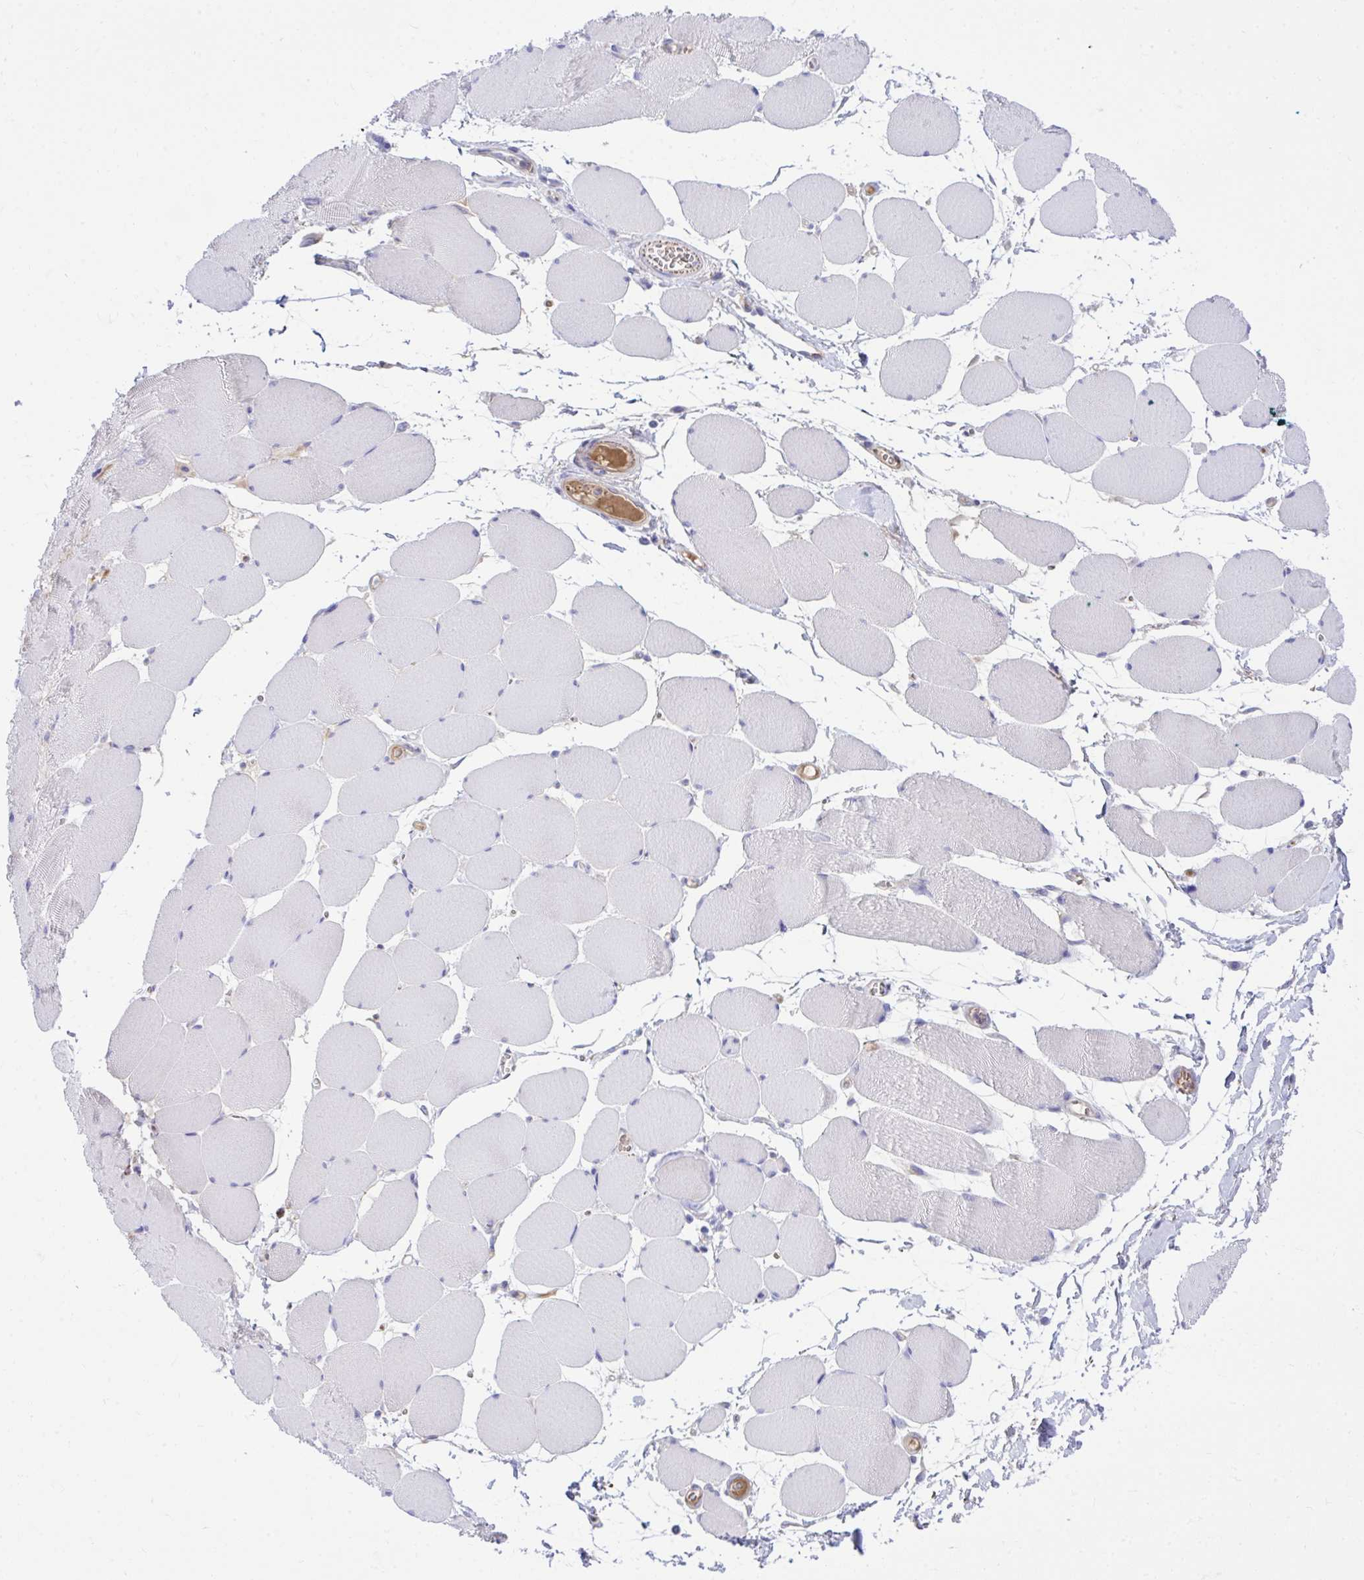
{"staining": {"intensity": "negative", "quantity": "none", "location": "none"}, "tissue": "skeletal muscle", "cell_type": "Myocytes", "image_type": "normal", "snomed": [{"axis": "morphology", "description": "Normal tissue, NOS"}, {"axis": "topography", "description": "Skeletal muscle"}], "caption": "Immunohistochemistry (IHC) of unremarkable human skeletal muscle reveals no expression in myocytes.", "gene": "HRG", "patient": {"sex": "female", "age": 75}}